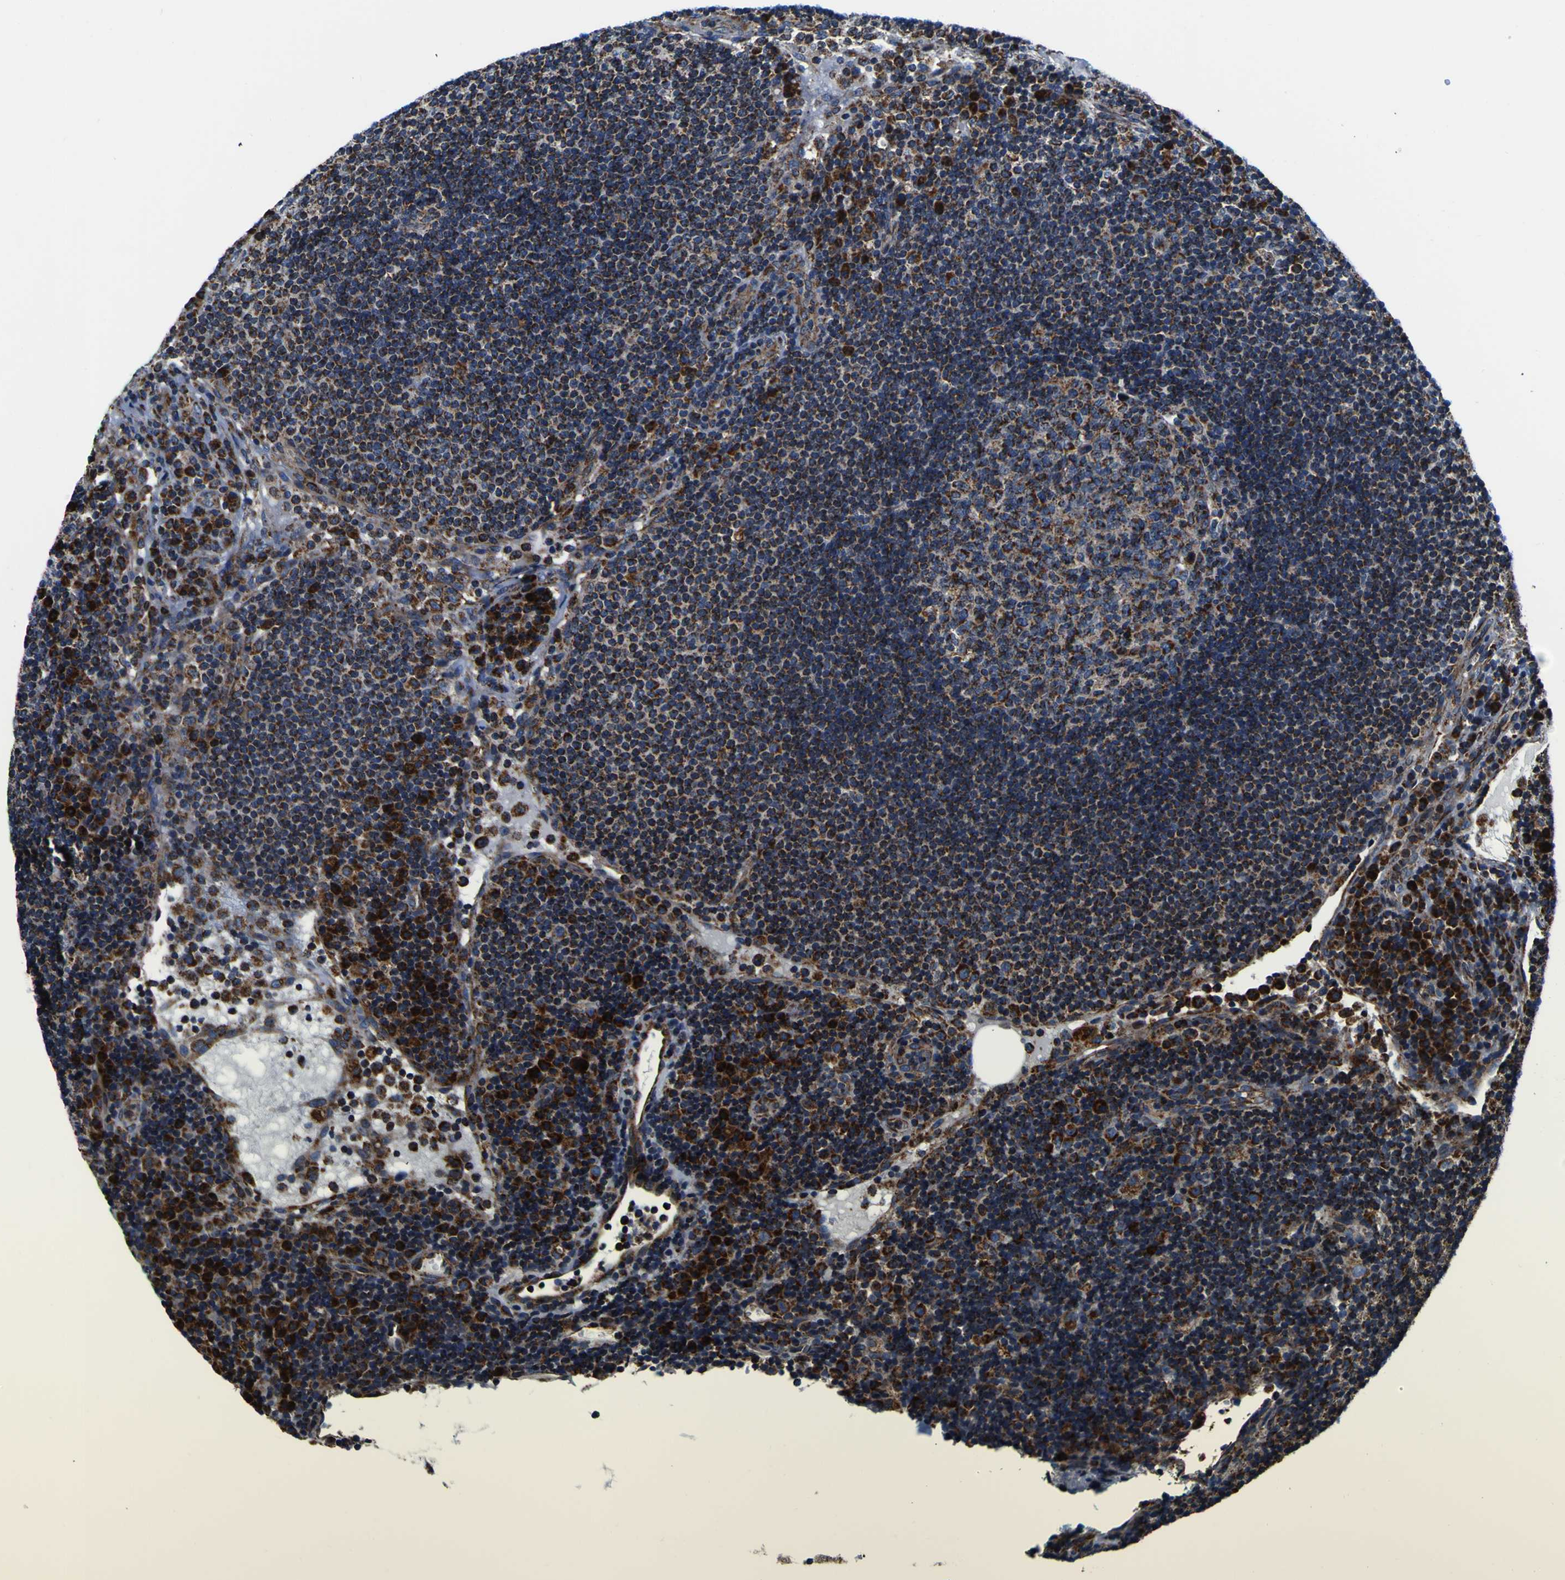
{"staining": {"intensity": "strong", "quantity": "25%-75%", "location": "cytoplasmic/membranous"}, "tissue": "lymph node", "cell_type": "Germinal center cells", "image_type": "normal", "snomed": [{"axis": "morphology", "description": "Normal tissue, NOS"}, {"axis": "topography", "description": "Lymph node"}], "caption": "Immunohistochemical staining of unremarkable human lymph node shows strong cytoplasmic/membranous protein staining in about 25%-75% of germinal center cells.", "gene": "PTRH2", "patient": {"sex": "female", "age": 53}}